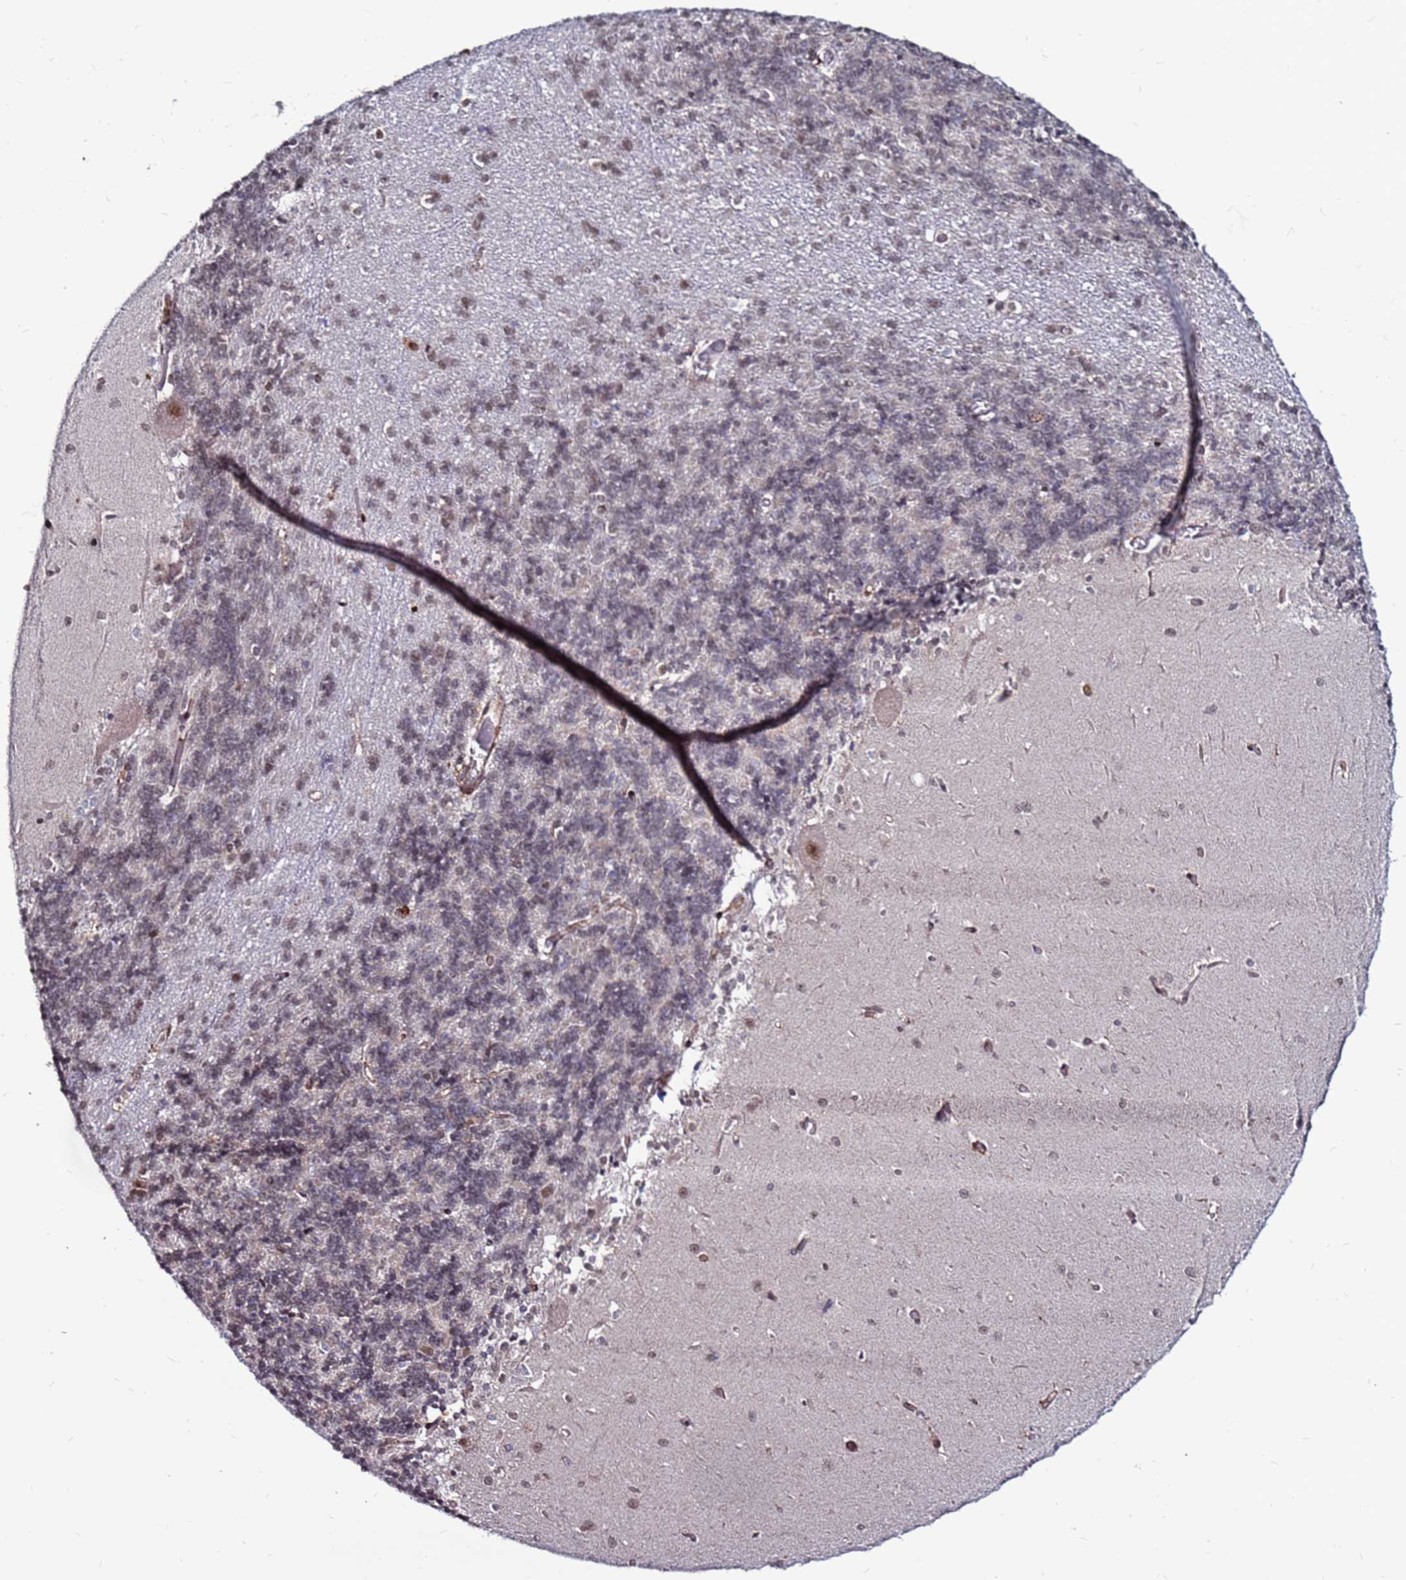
{"staining": {"intensity": "weak", "quantity": "<25%", "location": "nuclear"}, "tissue": "cerebellum", "cell_type": "Cells in granular layer", "image_type": "normal", "snomed": [{"axis": "morphology", "description": "Normal tissue, NOS"}, {"axis": "topography", "description": "Cerebellum"}], "caption": "Cells in granular layer are negative for brown protein staining in unremarkable cerebellum. (Stains: DAB IHC with hematoxylin counter stain, Microscopy: brightfield microscopy at high magnification).", "gene": "CLK3", "patient": {"sex": "male", "age": 37}}